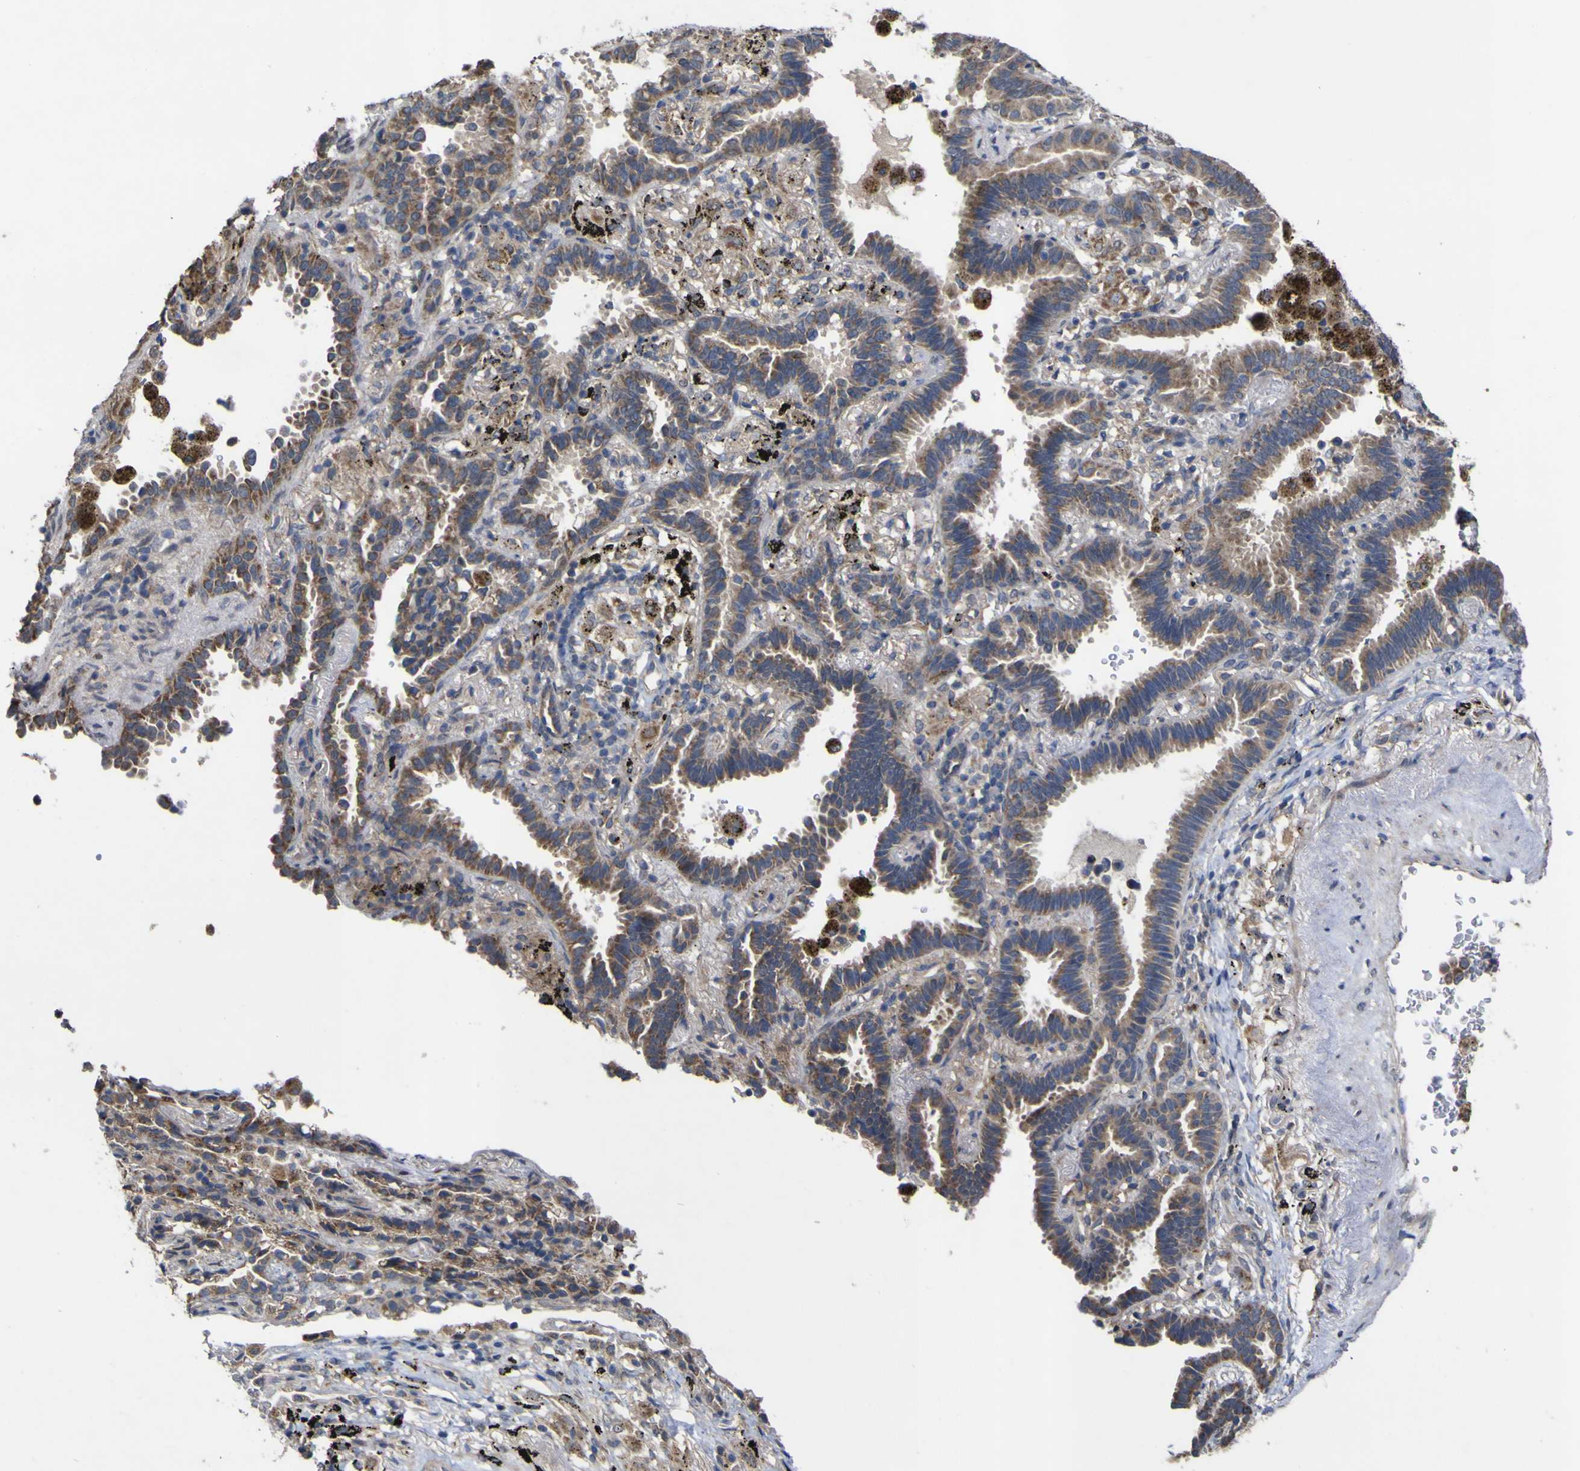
{"staining": {"intensity": "weak", "quantity": ">75%", "location": "cytoplasmic/membranous"}, "tissue": "lung cancer", "cell_type": "Tumor cells", "image_type": "cancer", "snomed": [{"axis": "morphology", "description": "Normal tissue, NOS"}, {"axis": "morphology", "description": "Adenocarcinoma, NOS"}, {"axis": "topography", "description": "Lung"}], "caption": "IHC histopathology image of neoplastic tissue: human adenocarcinoma (lung) stained using immunohistochemistry (IHC) displays low levels of weak protein expression localized specifically in the cytoplasmic/membranous of tumor cells, appearing as a cytoplasmic/membranous brown color.", "gene": "IRAK2", "patient": {"sex": "male", "age": 59}}